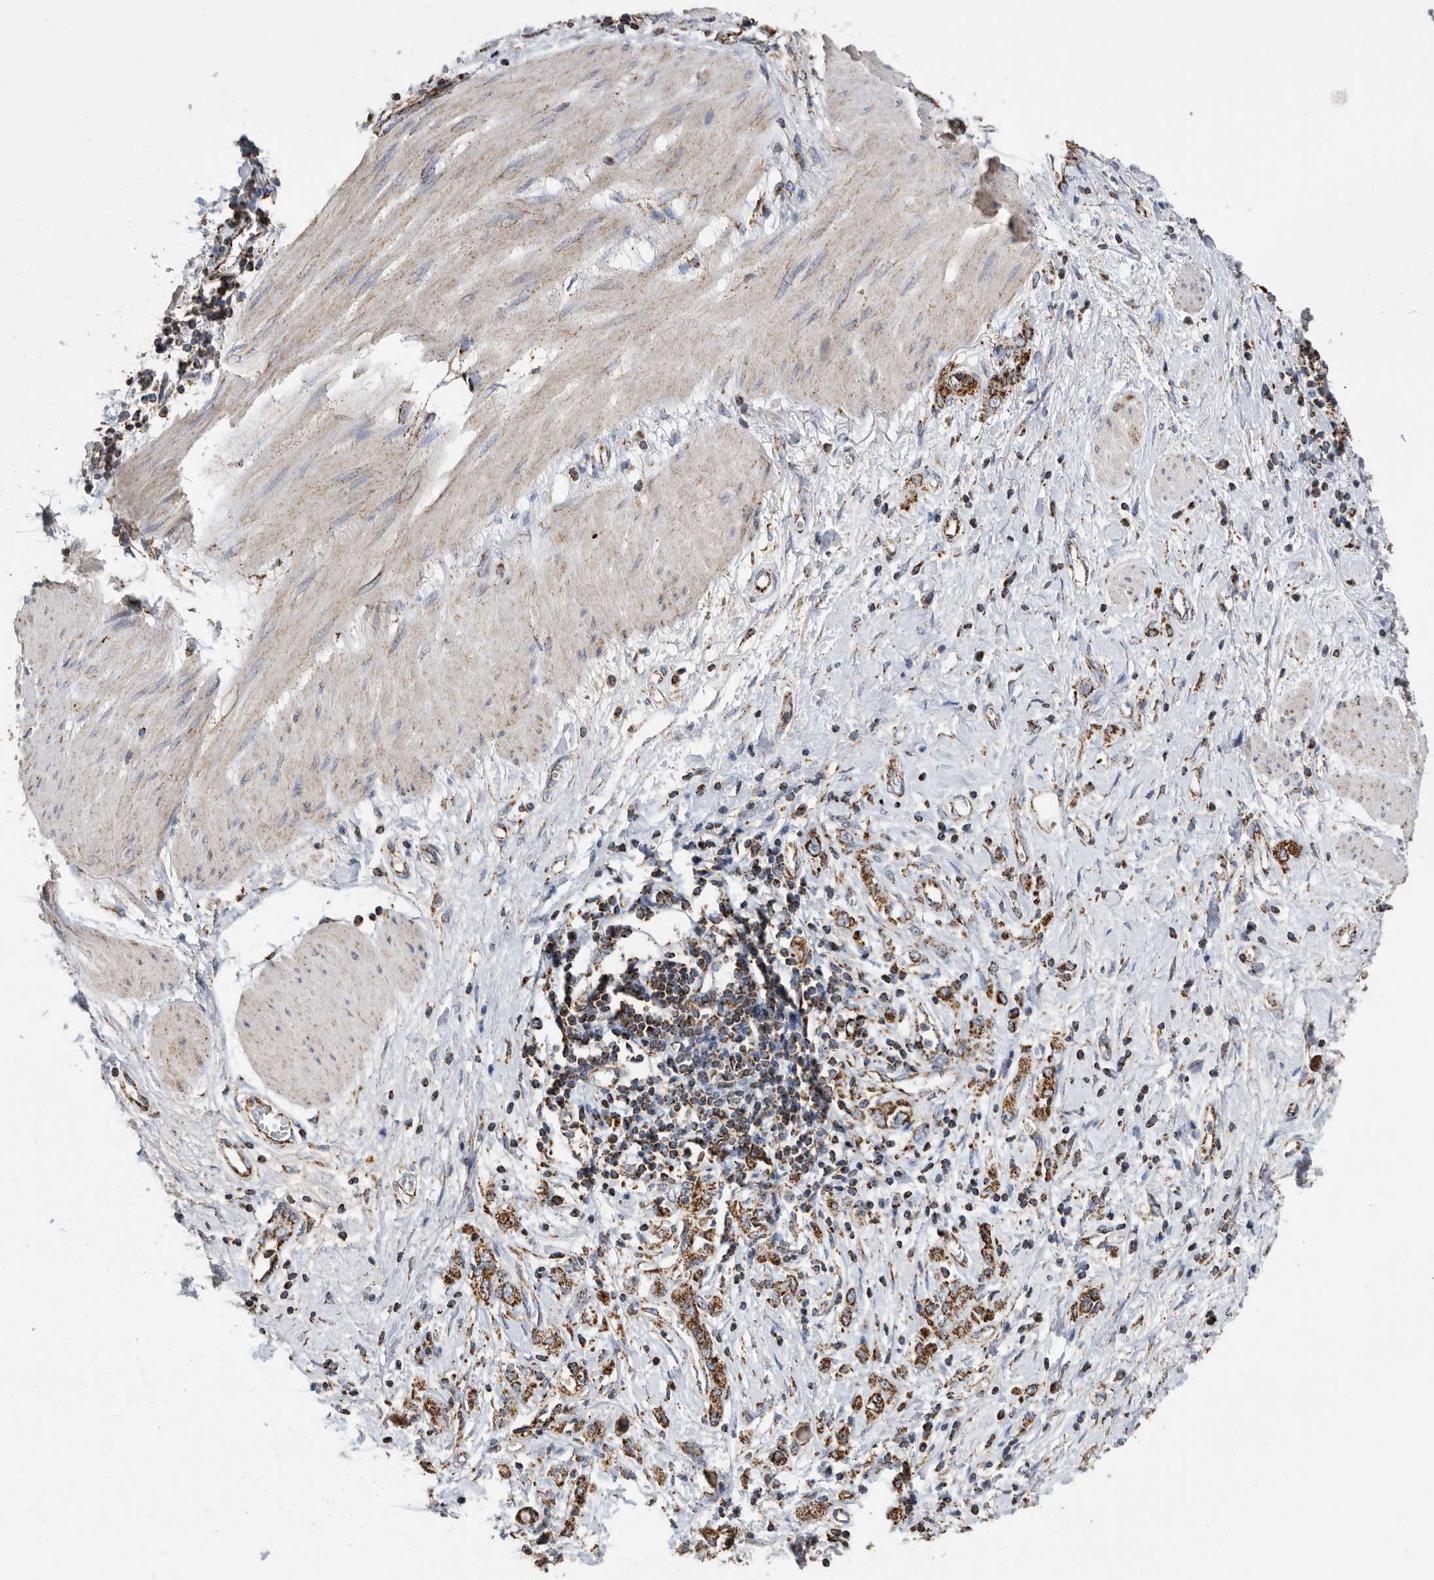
{"staining": {"intensity": "strong", "quantity": ">75%", "location": "cytoplasmic/membranous"}, "tissue": "stomach cancer", "cell_type": "Tumor cells", "image_type": "cancer", "snomed": [{"axis": "morphology", "description": "Adenocarcinoma, NOS"}, {"axis": "topography", "description": "Stomach"}], "caption": "Protein staining by immunohistochemistry demonstrates strong cytoplasmic/membranous staining in approximately >75% of tumor cells in adenocarcinoma (stomach).", "gene": "WFDC1", "patient": {"sex": "female", "age": 76}}